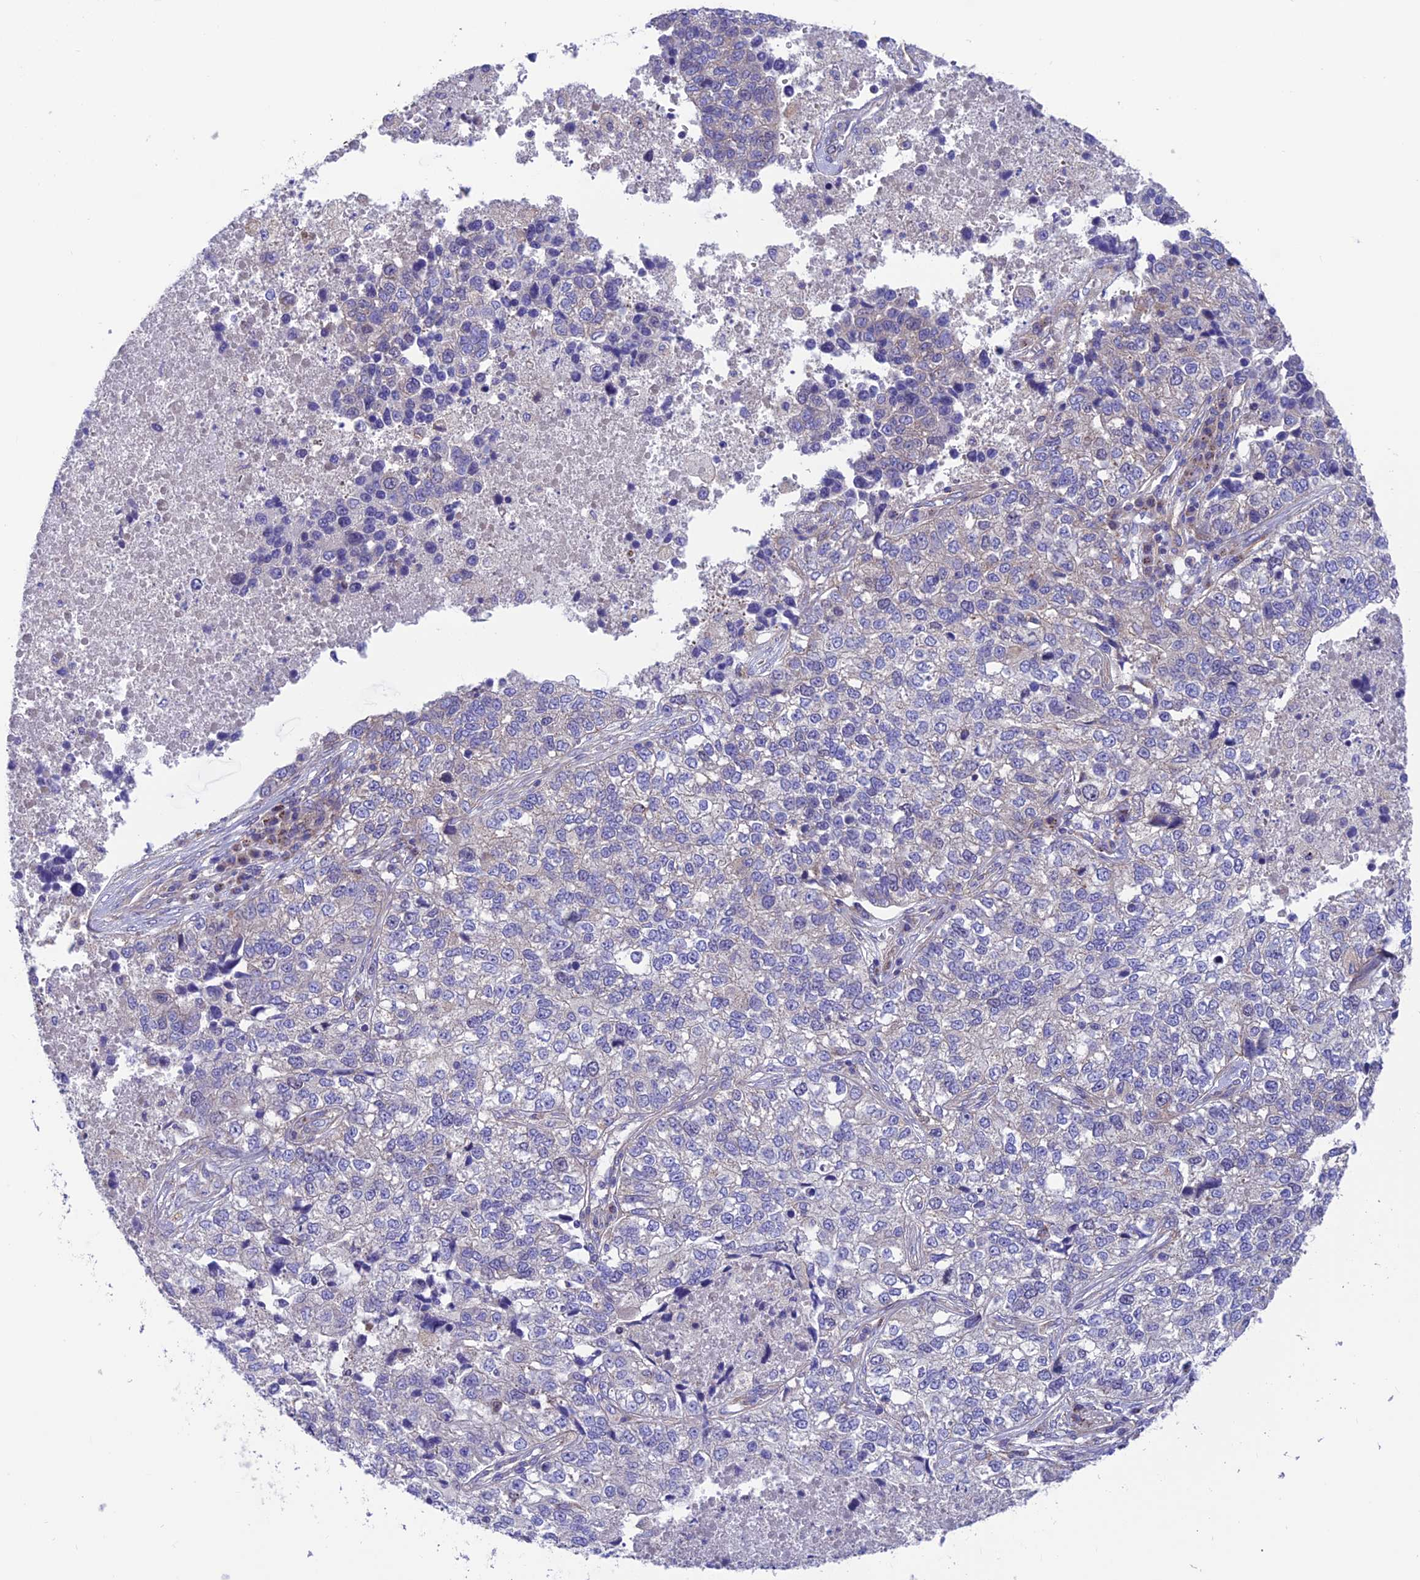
{"staining": {"intensity": "negative", "quantity": "none", "location": "none"}, "tissue": "lung cancer", "cell_type": "Tumor cells", "image_type": "cancer", "snomed": [{"axis": "morphology", "description": "Adenocarcinoma, NOS"}, {"axis": "topography", "description": "Lung"}], "caption": "Tumor cells are negative for brown protein staining in lung cancer (adenocarcinoma).", "gene": "VPS16", "patient": {"sex": "male", "age": 49}}